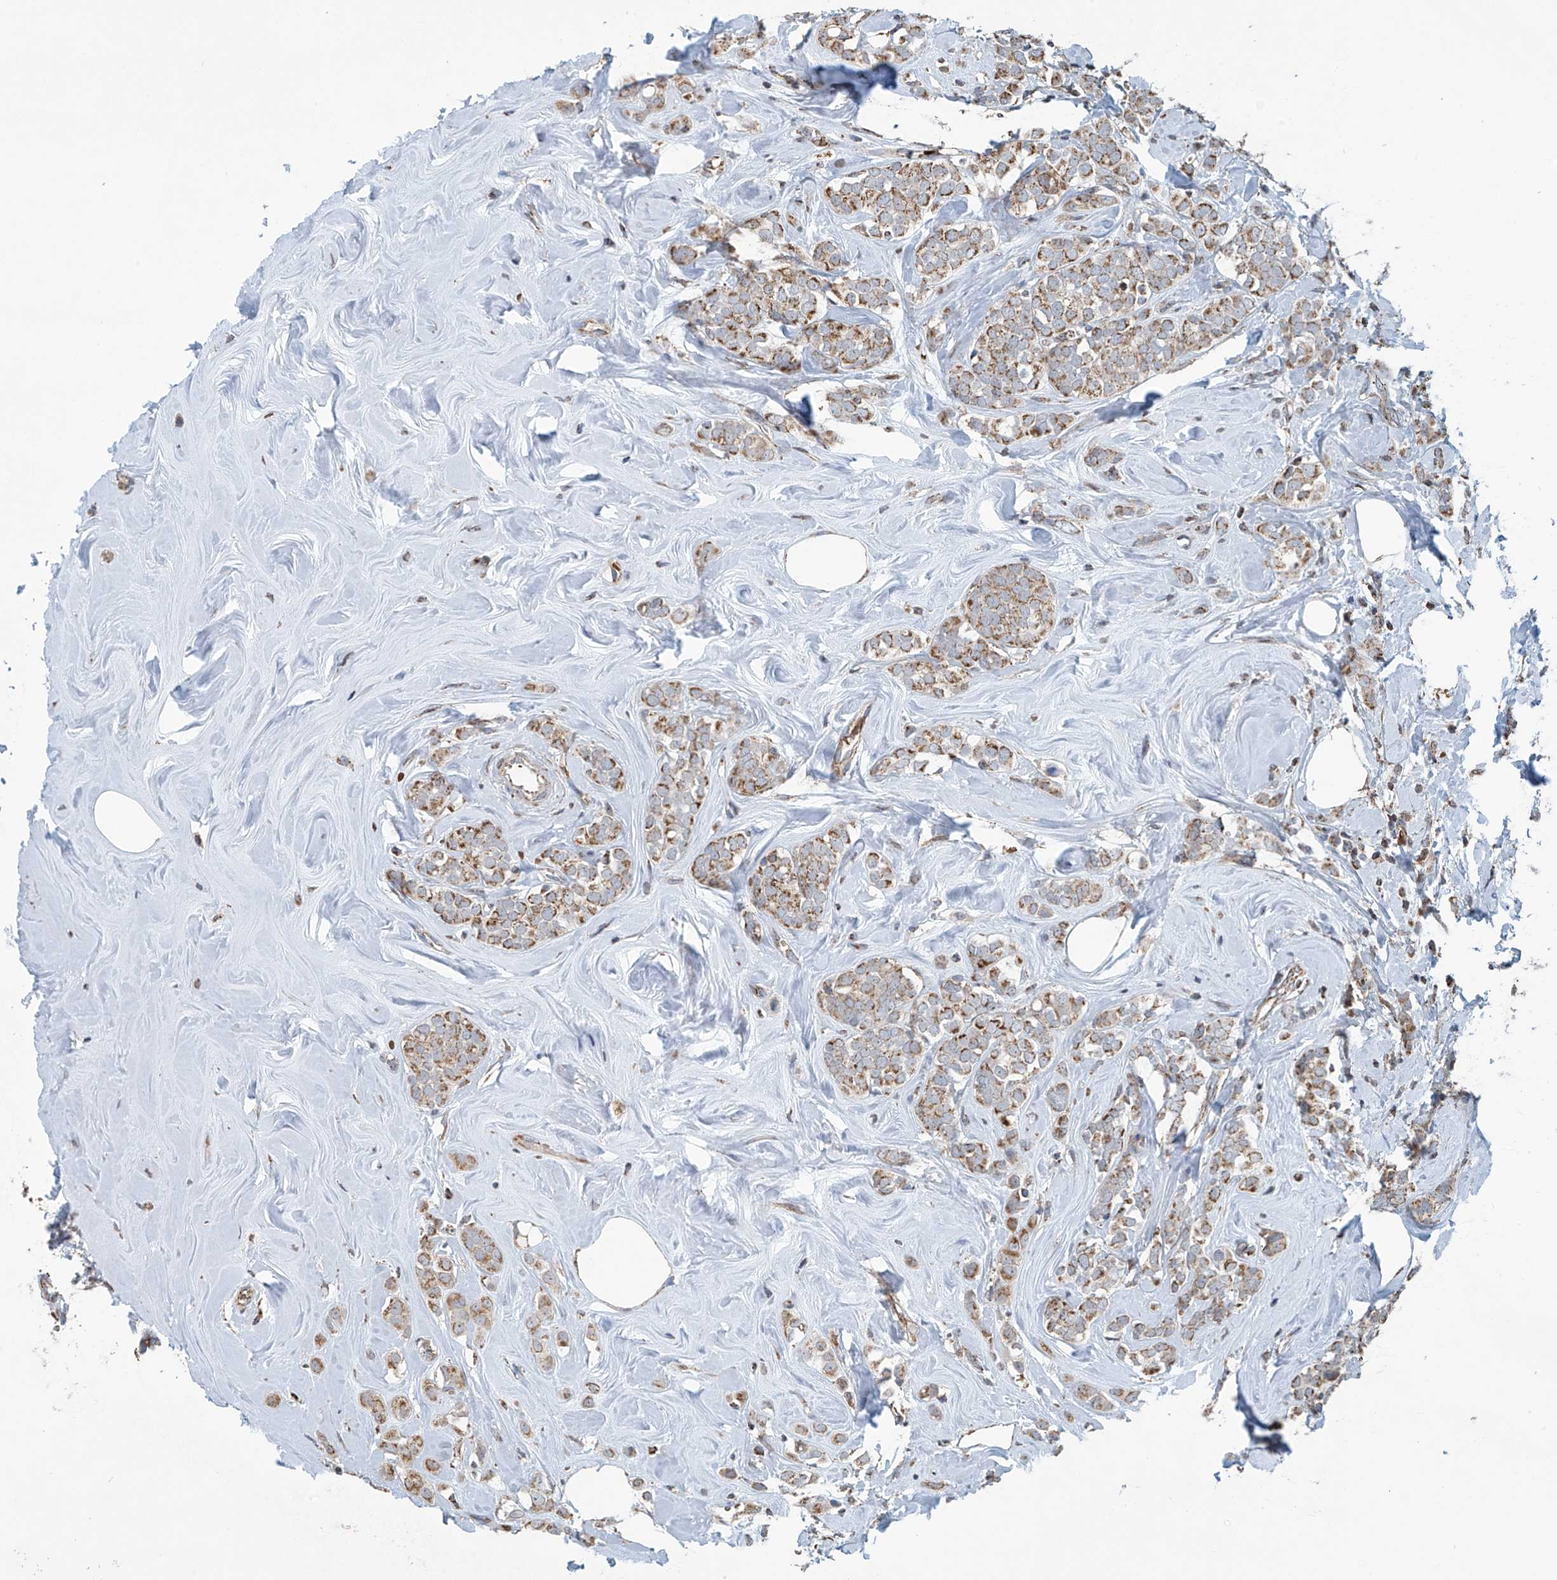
{"staining": {"intensity": "moderate", "quantity": ">75%", "location": "cytoplasmic/membranous"}, "tissue": "breast cancer", "cell_type": "Tumor cells", "image_type": "cancer", "snomed": [{"axis": "morphology", "description": "Lobular carcinoma"}, {"axis": "topography", "description": "Breast"}], "caption": "Protein staining of lobular carcinoma (breast) tissue demonstrates moderate cytoplasmic/membranous positivity in about >75% of tumor cells.", "gene": "COMMD1", "patient": {"sex": "female", "age": 47}}